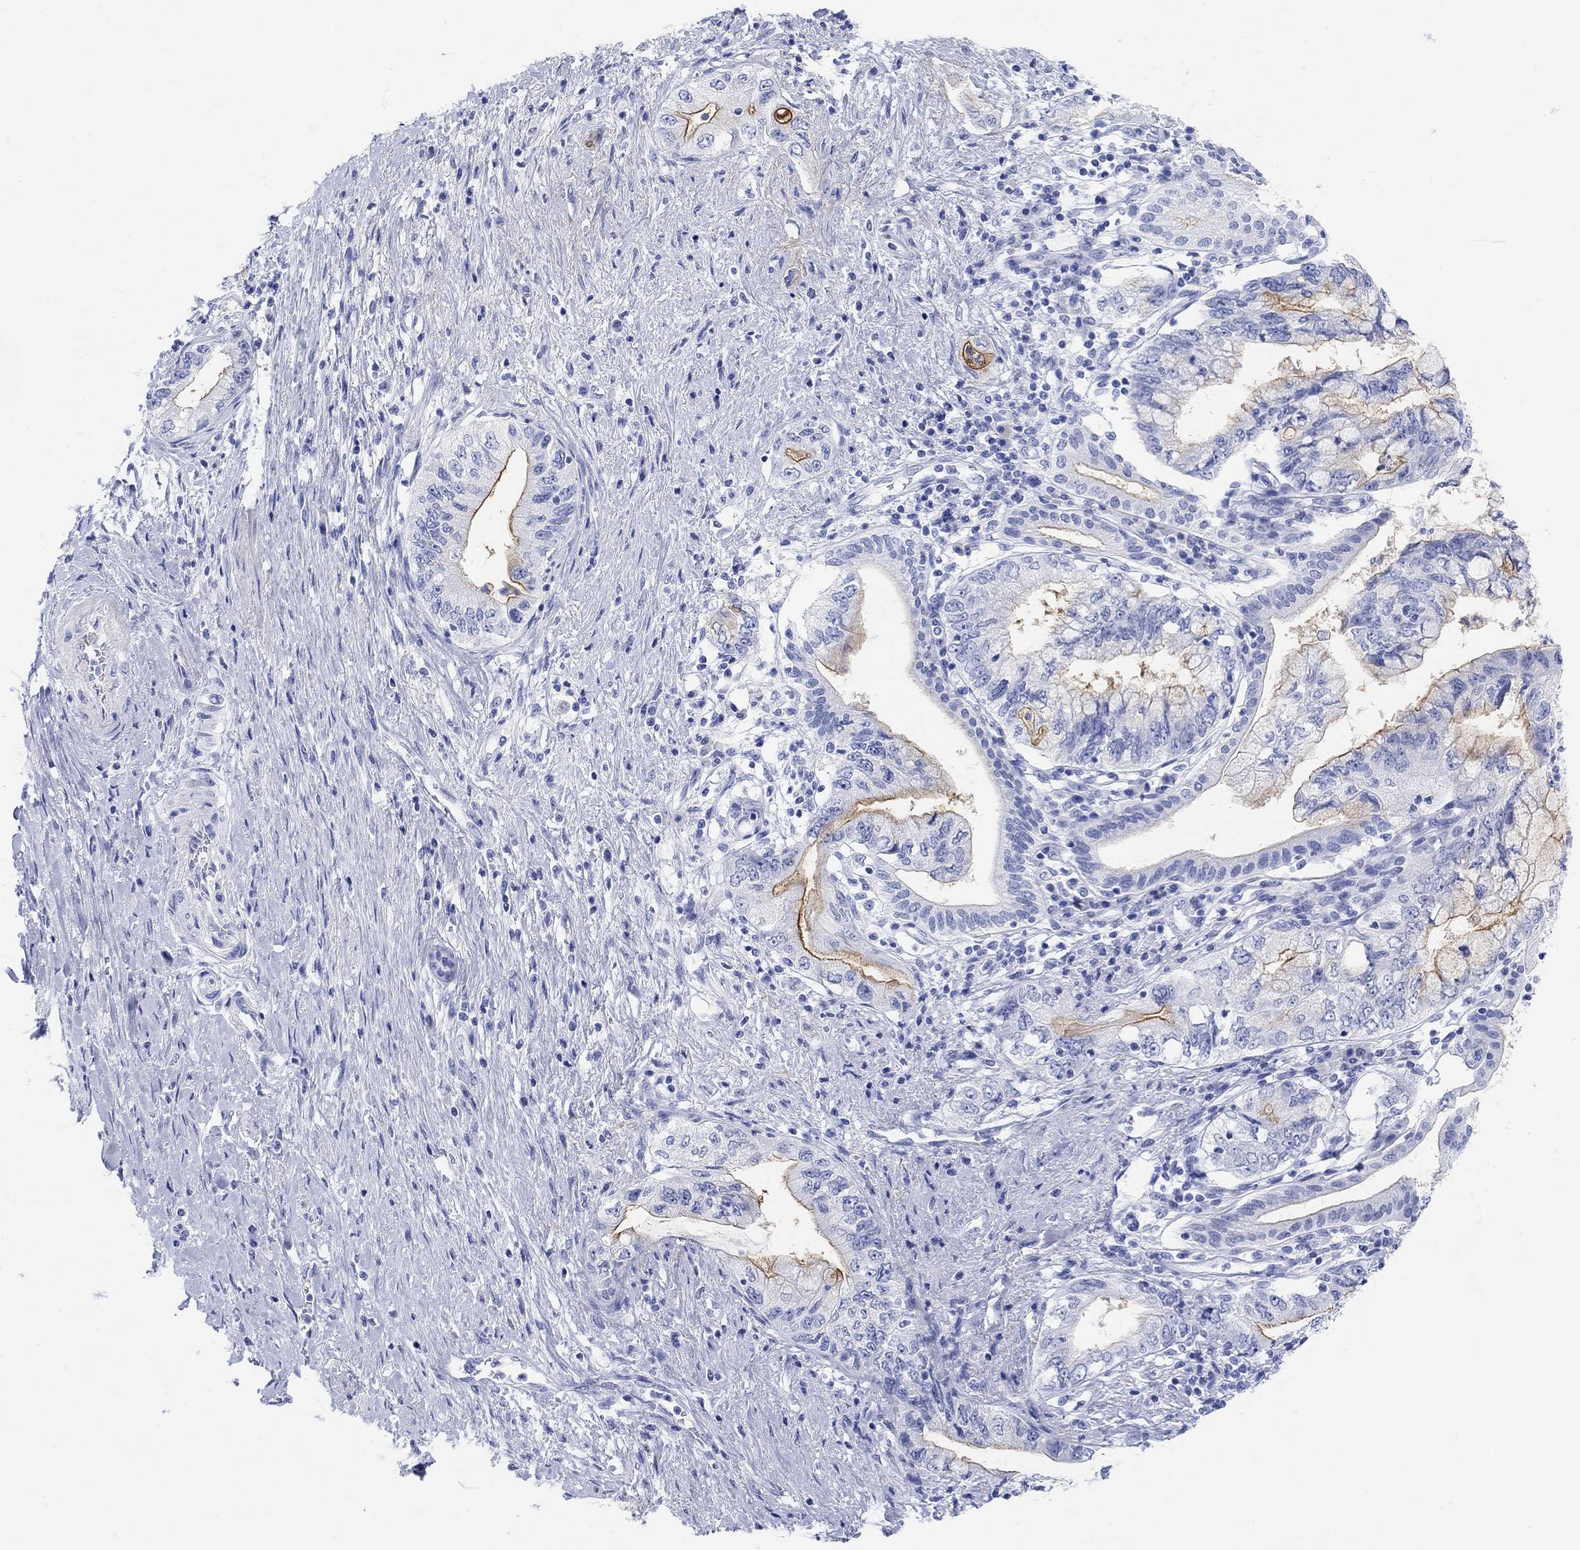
{"staining": {"intensity": "moderate", "quantity": "<25%", "location": "cytoplasmic/membranous"}, "tissue": "pancreatic cancer", "cell_type": "Tumor cells", "image_type": "cancer", "snomed": [{"axis": "morphology", "description": "Adenocarcinoma, NOS"}, {"axis": "topography", "description": "Pancreas"}], "caption": "Moderate cytoplasmic/membranous expression for a protein is appreciated in about <25% of tumor cells of pancreatic cancer using immunohistochemistry.", "gene": "XIRP2", "patient": {"sex": "female", "age": 73}}